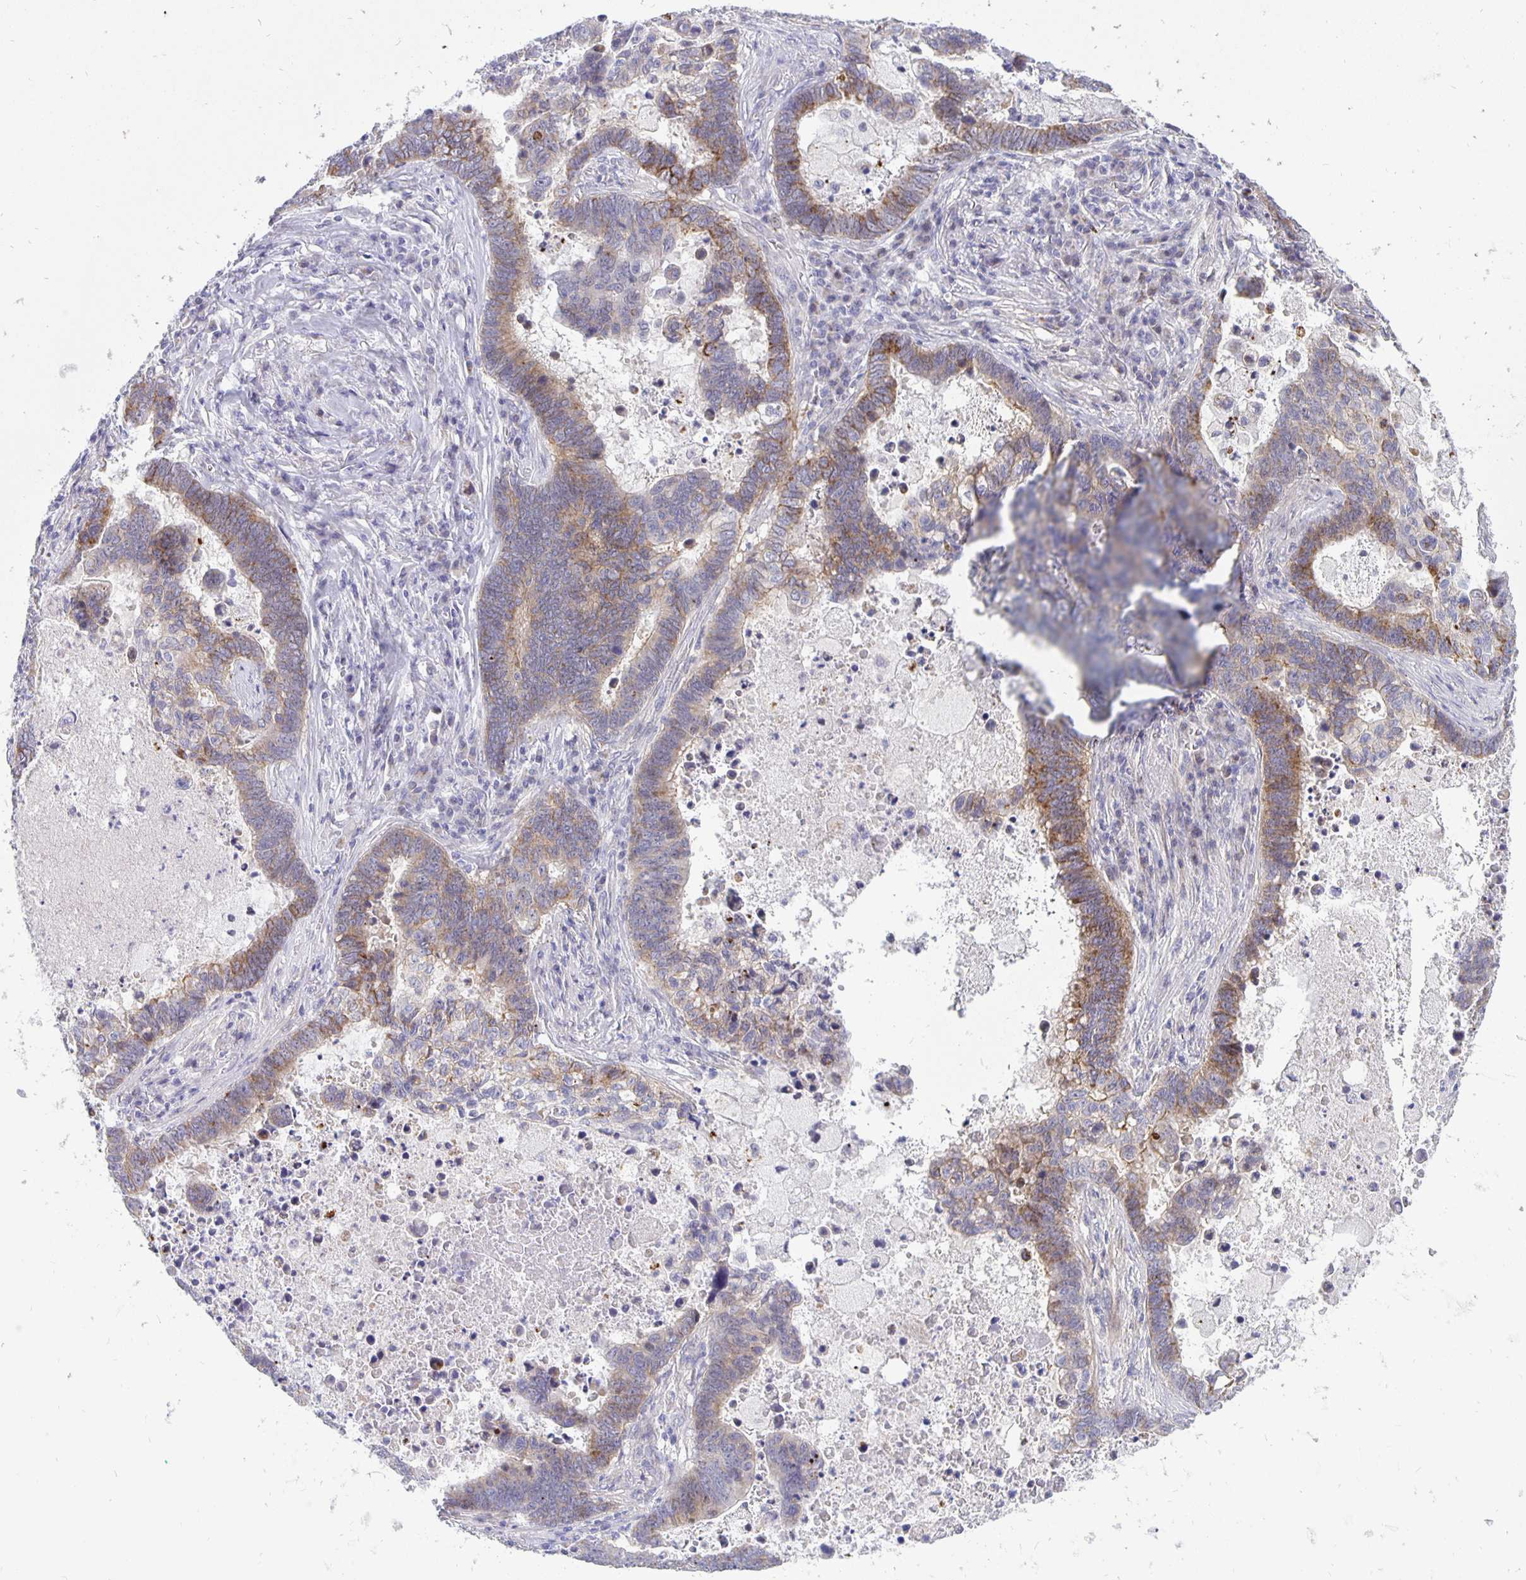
{"staining": {"intensity": "weak", "quantity": "25%-75%", "location": "cytoplasmic/membranous"}, "tissue": "lung cancer", "cell_type": "Tumor cells", "image_type": "cancer", "snomed": [{"axis": "morphology", "description": "Aneuploidy"}, {"axis": "morphology", "description": "Adenocarcinoma, NOS"}, {"axis": "morphology", "description": "Adenocarcinoma primary or metastatic"}, {"axis": "topography", "description": "Lung"}], "caption": "Weak cytoplasmic/membranous protein expression is identified in about 25%-75% of tumor cells in lung cancer. Using DAB (3,3'-diaminobenzidine) (brown) and hematoxylin (blue) stains, captured at high magnification using brightfield microscopy.", "gene": "ERBB2", "patient": {"sex": "female", "age": 75}}